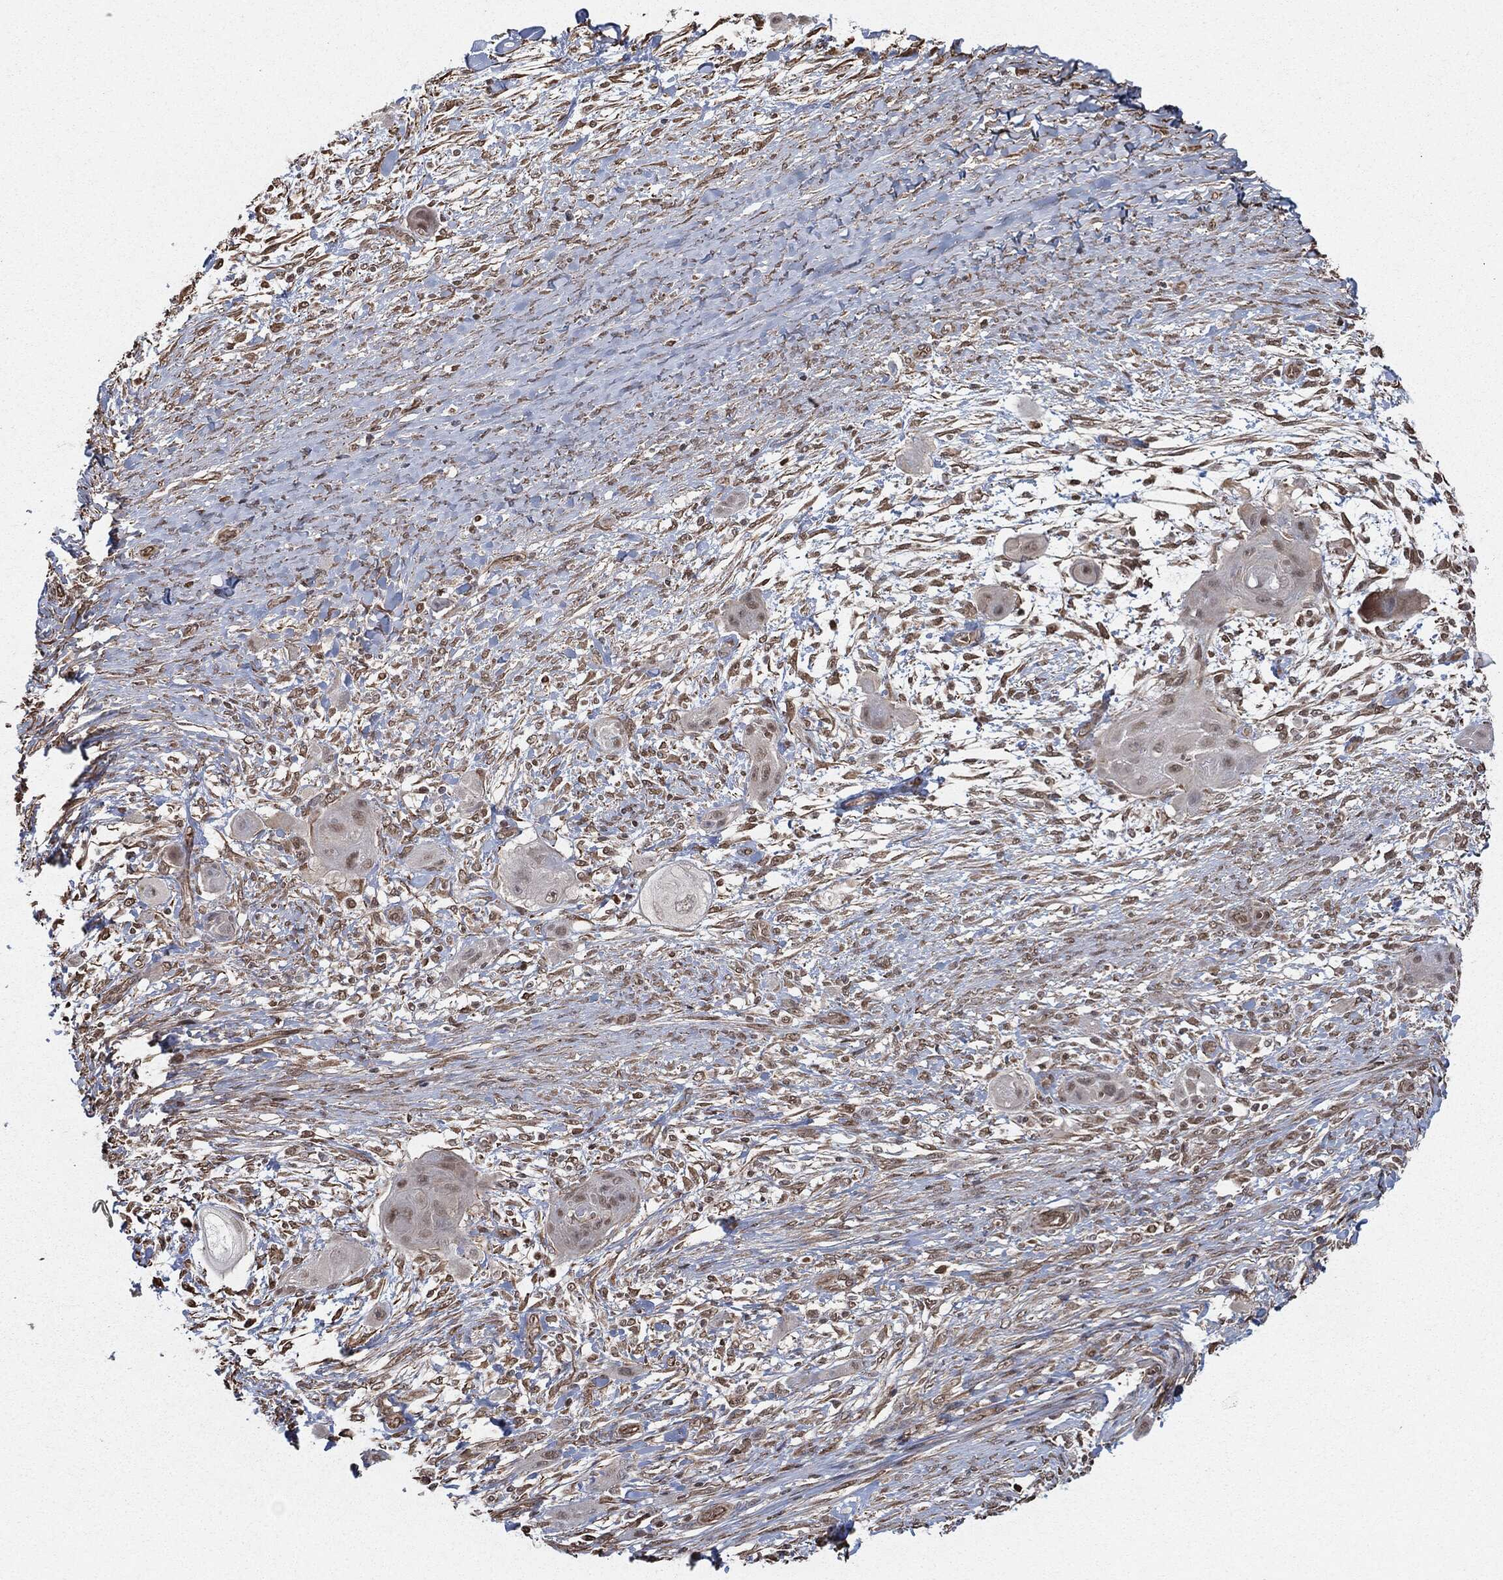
{"staining": {"intensity": "weak", "quantity": "<25%", "location": "nuclear"}, "tissue": "skin cancer", "cell_type": "Tumor cells", "image_type": "cancer", "snomed": [{"axis": "morphology", "description": "Squamous cell carcinoma, NOS"}, {"axis": "topography", "description": "Skin"}], "caption": "Tumor cells are negative for protein expression in human squamous cell carcinoma (skin).", "gene": "TP53RK", "patient": {"sex": "male", "age": 62}}